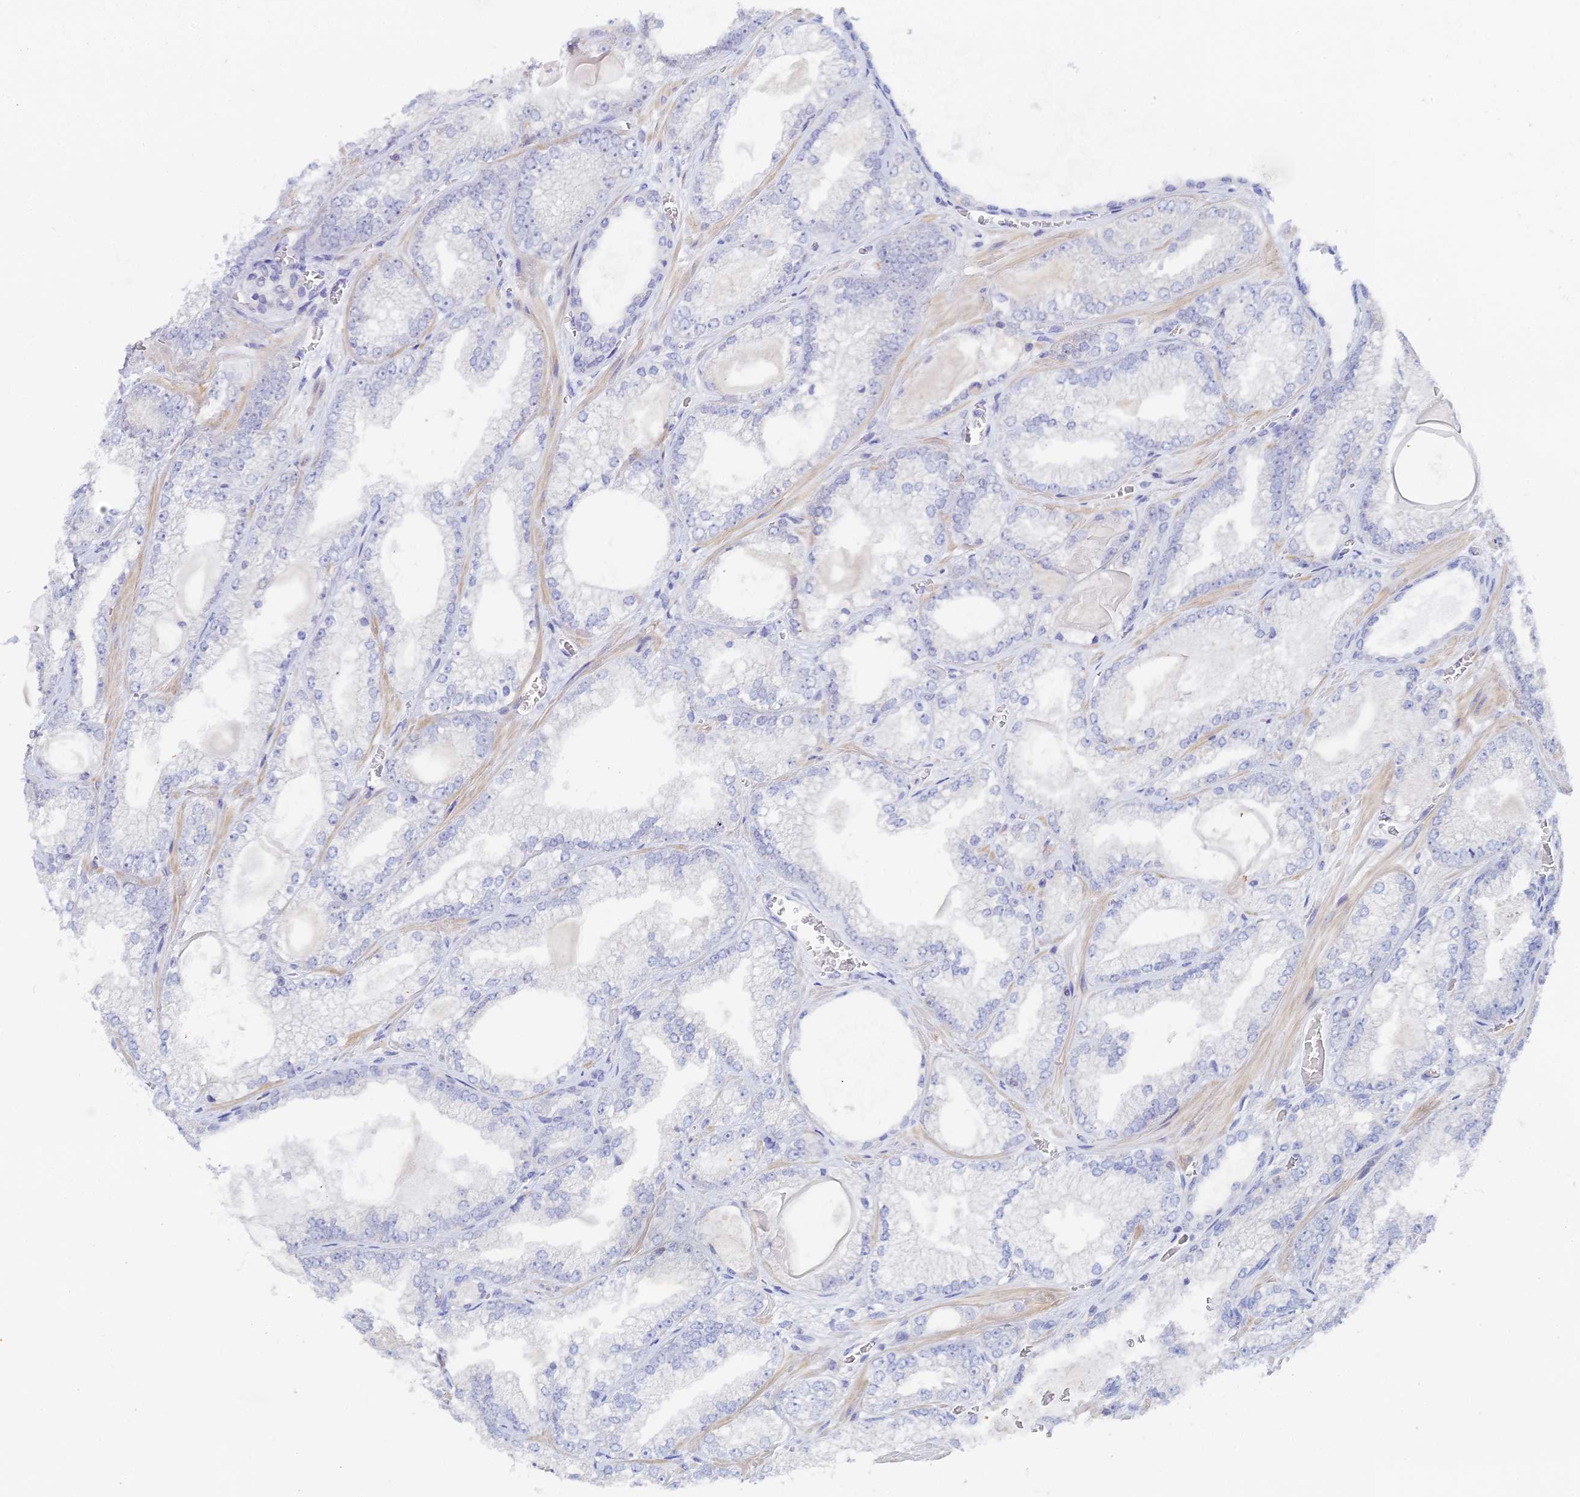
{"staining": {"intensity": "negative", "quantity": "none", "location": "none"}, "tissue": "prostate cancer", "cell_type": "Tumor cells", "image_type": "cancer", "snomed": [{"axis": "morphology", "description": "Adenocarcinoma, Low grade"}, {"axis": "topography", "description": "Prostate"}], "caption": "Image shows no significant protein expression in tumor cells of prostate cancer (adenocarcinoma (low-grade)).", "gene": "MCM2", "patient": {"sex": "male", "age": 57}}